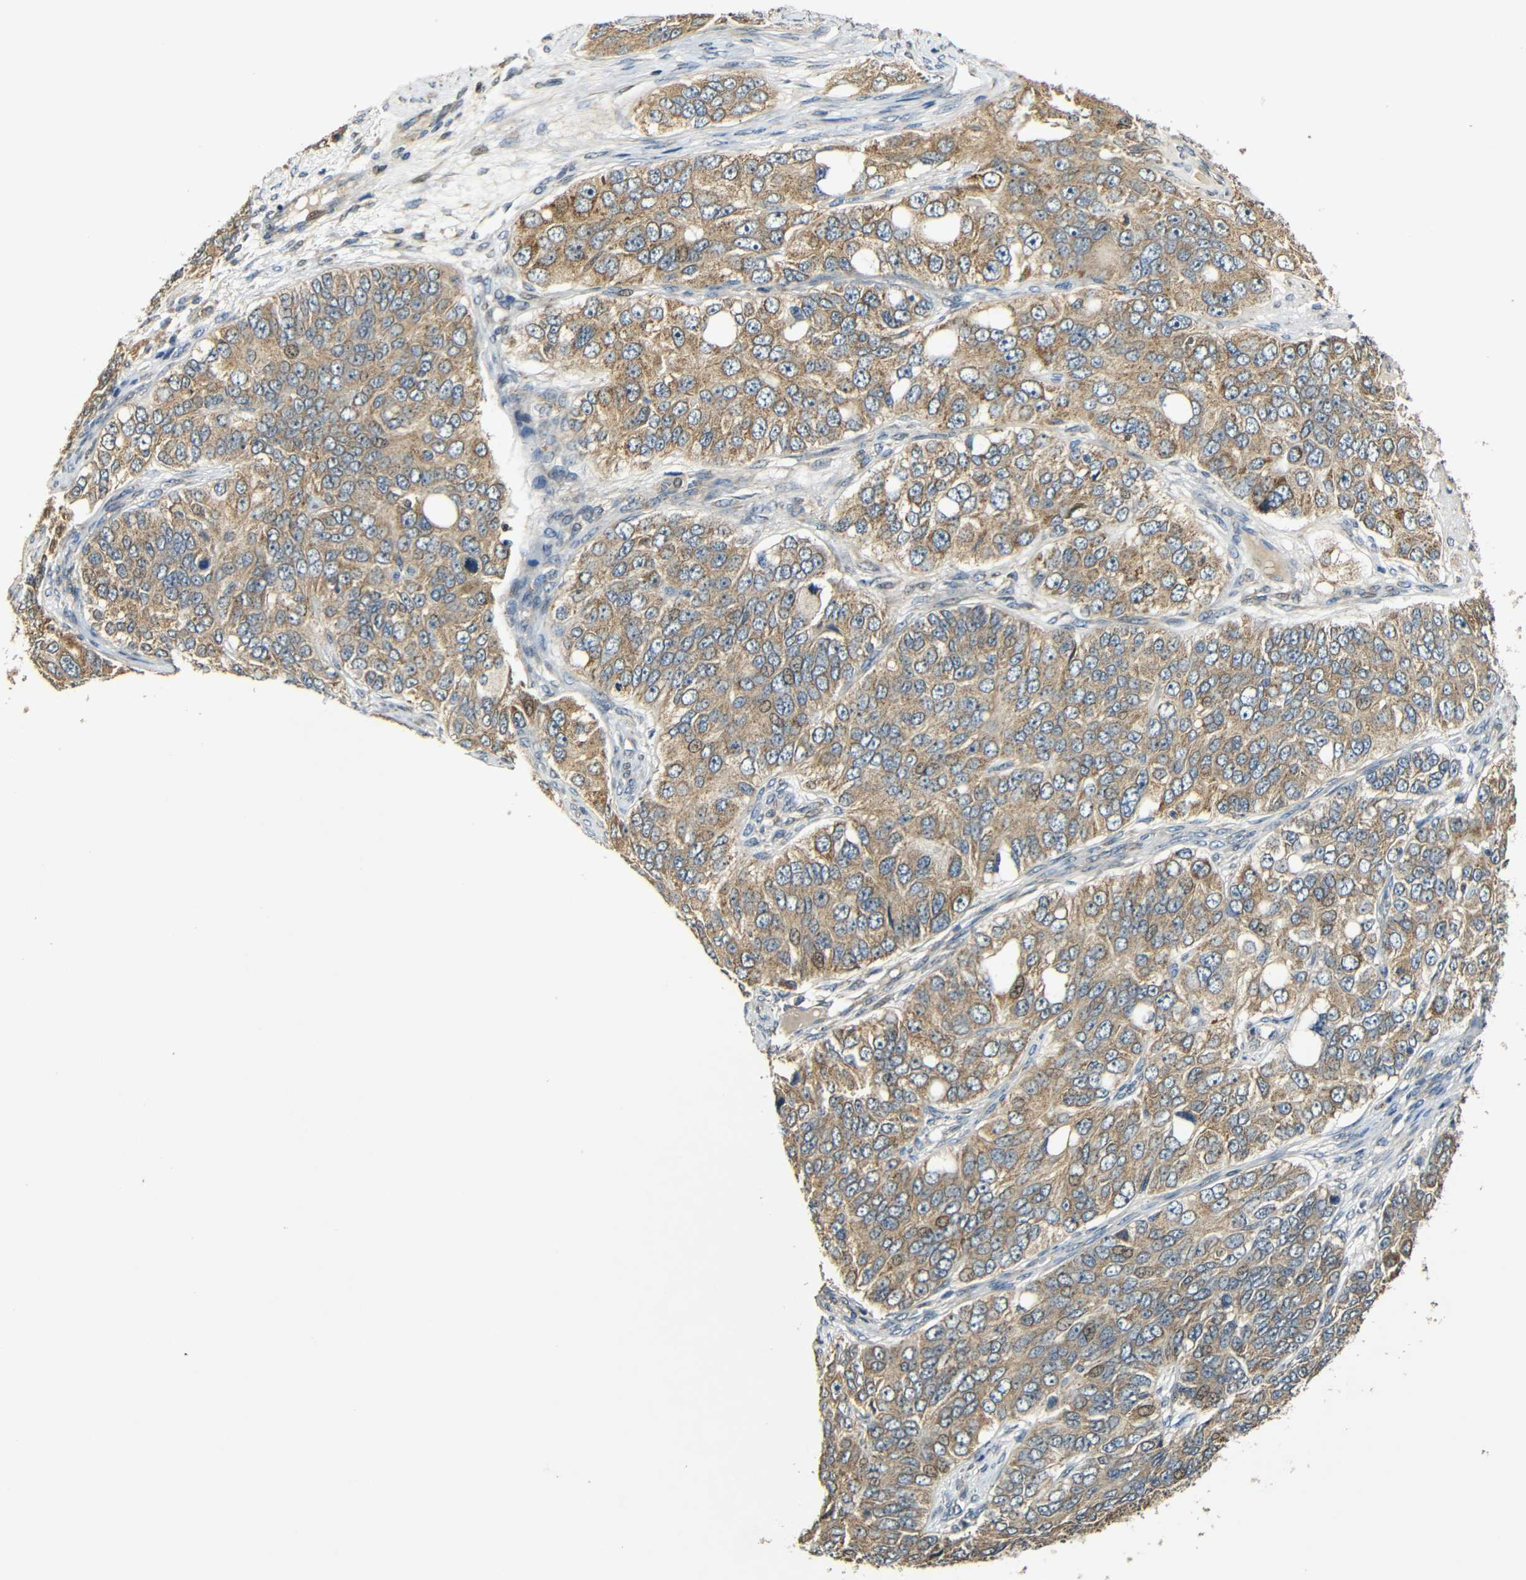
{"staining": {"intensity": "moderate", "quantity": ">75%", "location": "cytoplasmic/membranous,nuclear"}, "tissue": "ovarian cancer", "cell_type": "Tumor cells", "image_type": "cancer", "snomed": [{"axis": "morphology", "description": "Carcinoma, endometroid"}, {"axis": "topography", "description": "Ovary"}], "caption": "This histopathology image displays ovarian cancer (endometroid carcinoma) stained with immunohistochemistry to label a protein in brown. The cytoplasmic/membranous and nuclear of tumor cells show moderate positivity for the protein. Nuclei are counter-stained blue.", "gene": "KAZALD1", "patient": {"sex": "female", "age": 51}}